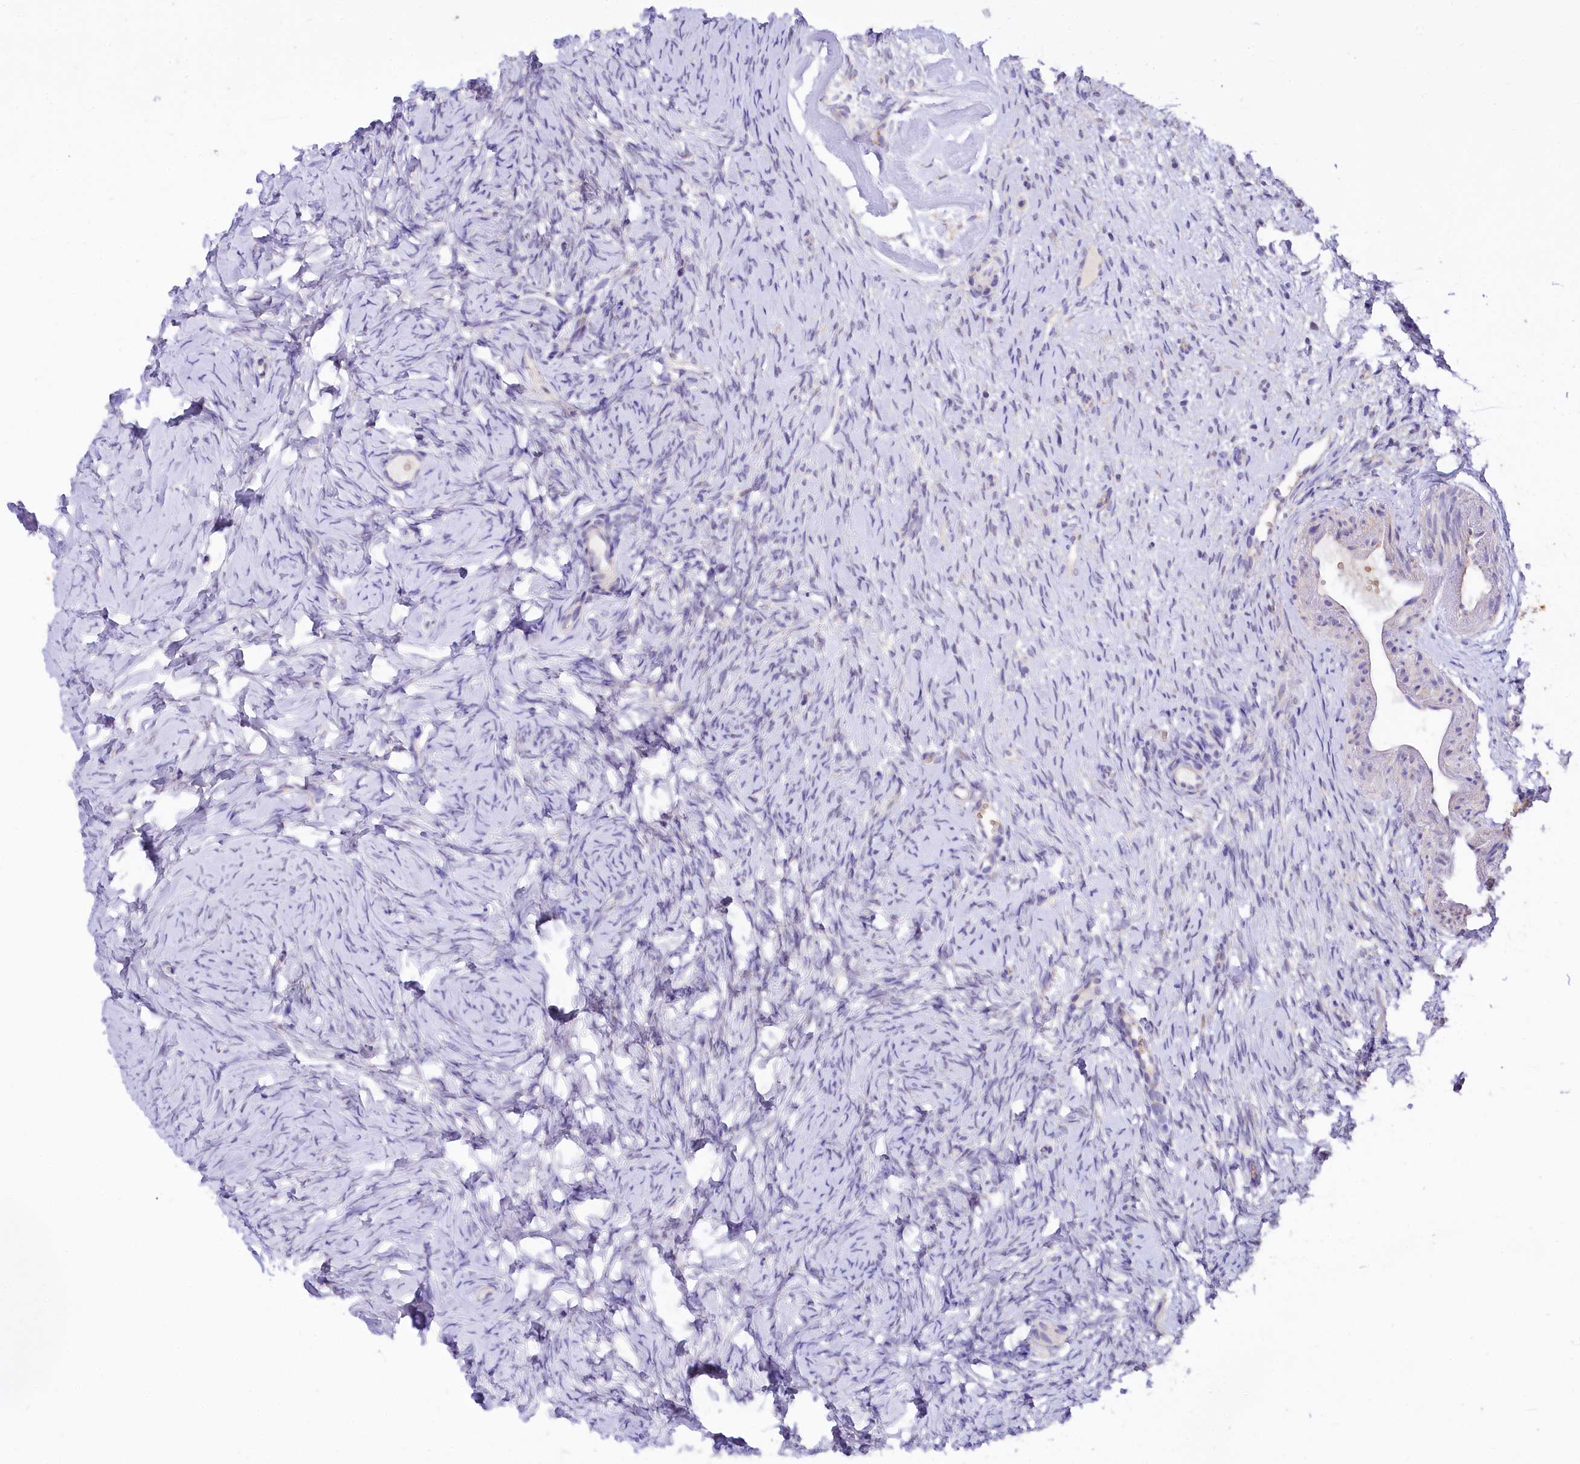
{"staining": {"intensity": "negative", "quantity": "none", "location": "none"}, "tissue": "ovary", "cell_type": "Ovarian stroma cells", "image_type": "normal", "snomed": [{"axis": "morphology", "description": "Normal tissue, NOS"}, {"axis": "topography", "description": "Ovary"}], "caption": "An immunohistochemistry photomicrograph of unremarkable ovary is shown. There is no staining in ovarian stroma cells of ovary.", "gene": "CEP295", "patient": {"sex": "female", "age": 51}}